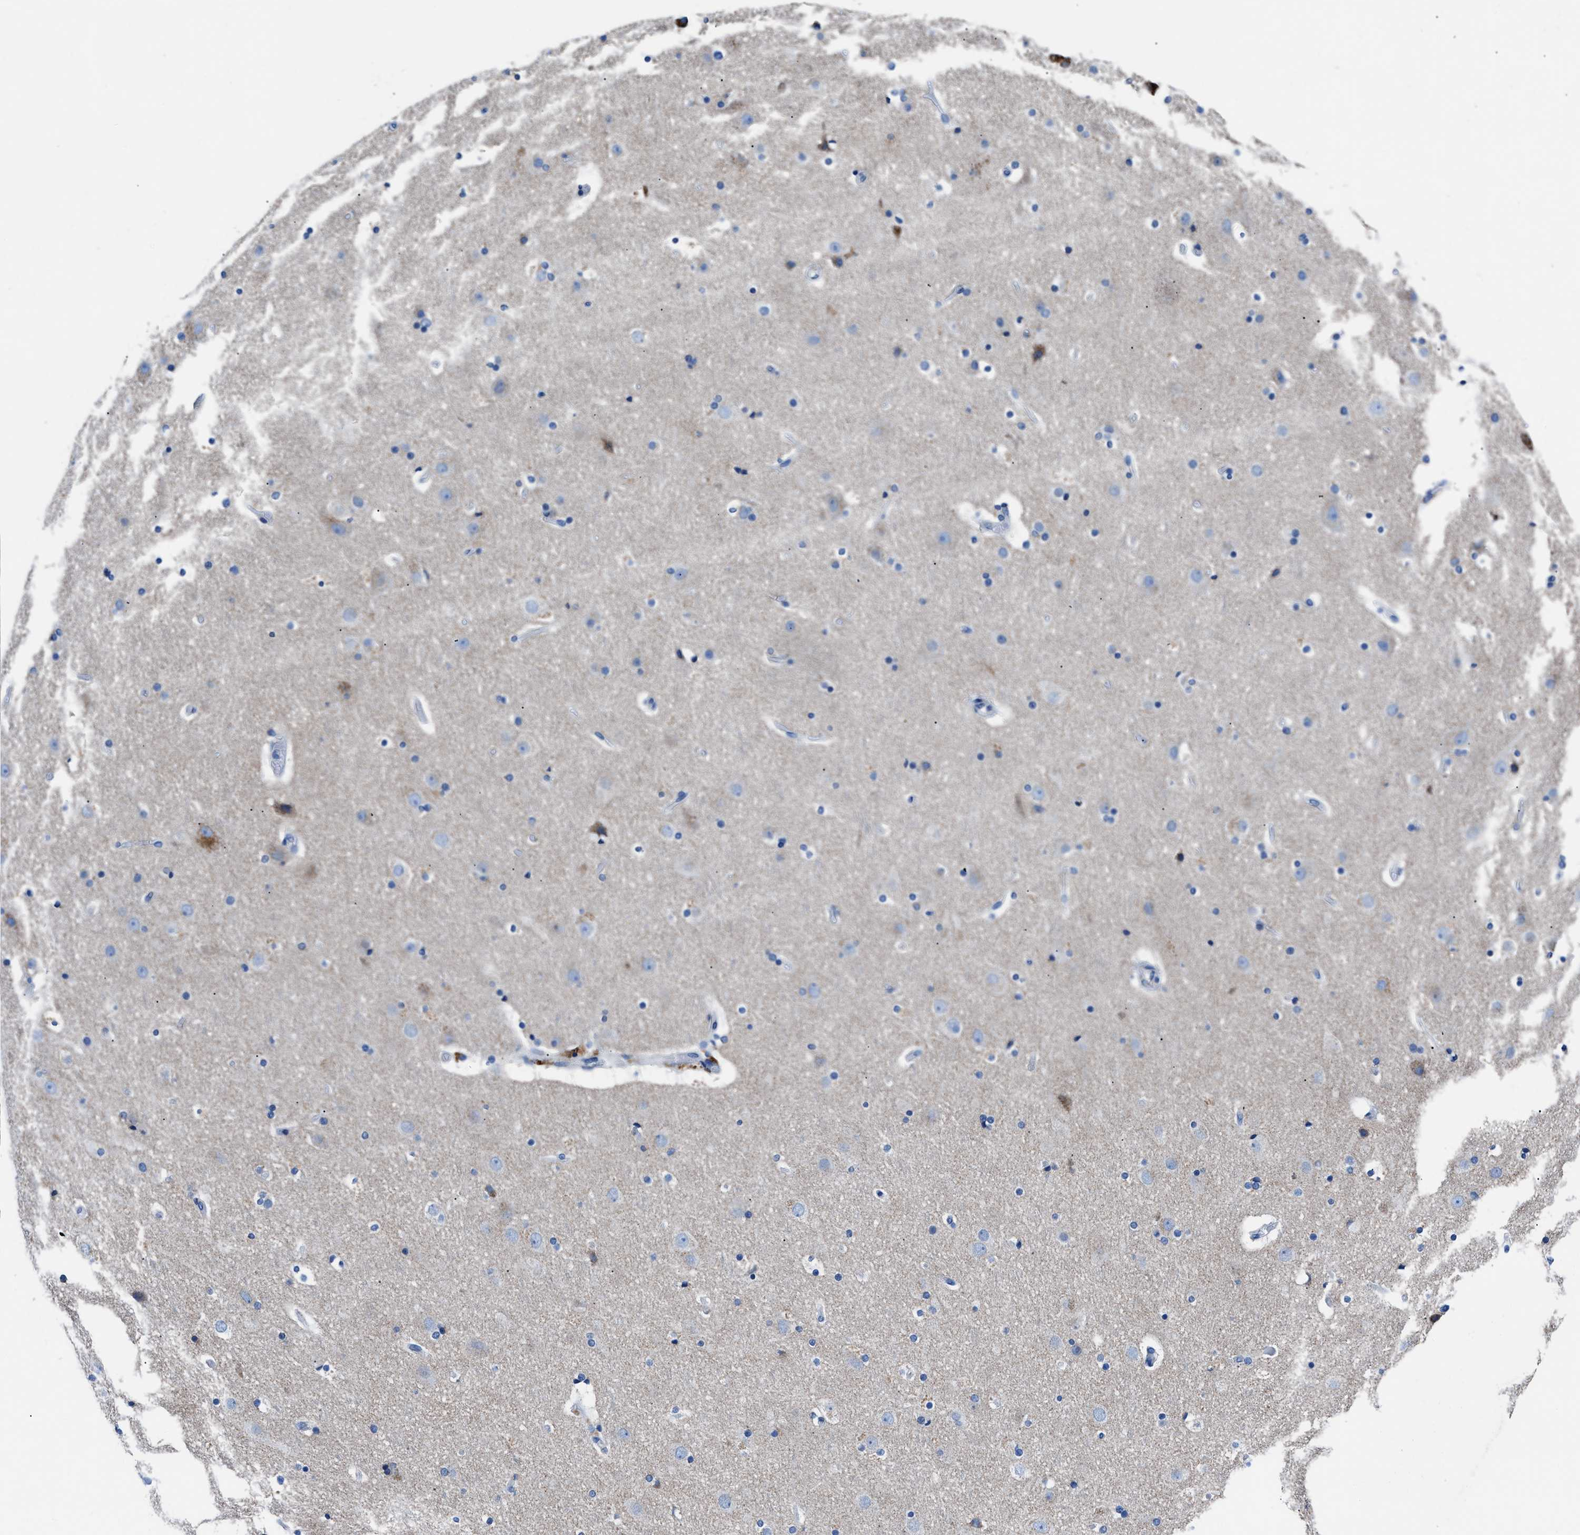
{"staining": {"intensity": "negative", "quantity": "none", "location": "none"}, "tissue": "cerebral cortex", "cell_type": "Endothelial cells", "image_type": "normal", "snomed": [{"axis": "morphology", "description": "Normal tissue, NOS"}, {"axis": "topography", "description": "Cerebral cortex"}], "caption": "Immunohistochemistry histopathology image of benign human cerebral cortex stained for a protein (brown), which demonstrates no expression in endothelial cells. (DAB IHC visualized using brightfield microscopy, high magnification).", "gene": "ZDHHC3", "patient": {"sex": "male", "age": 57}}